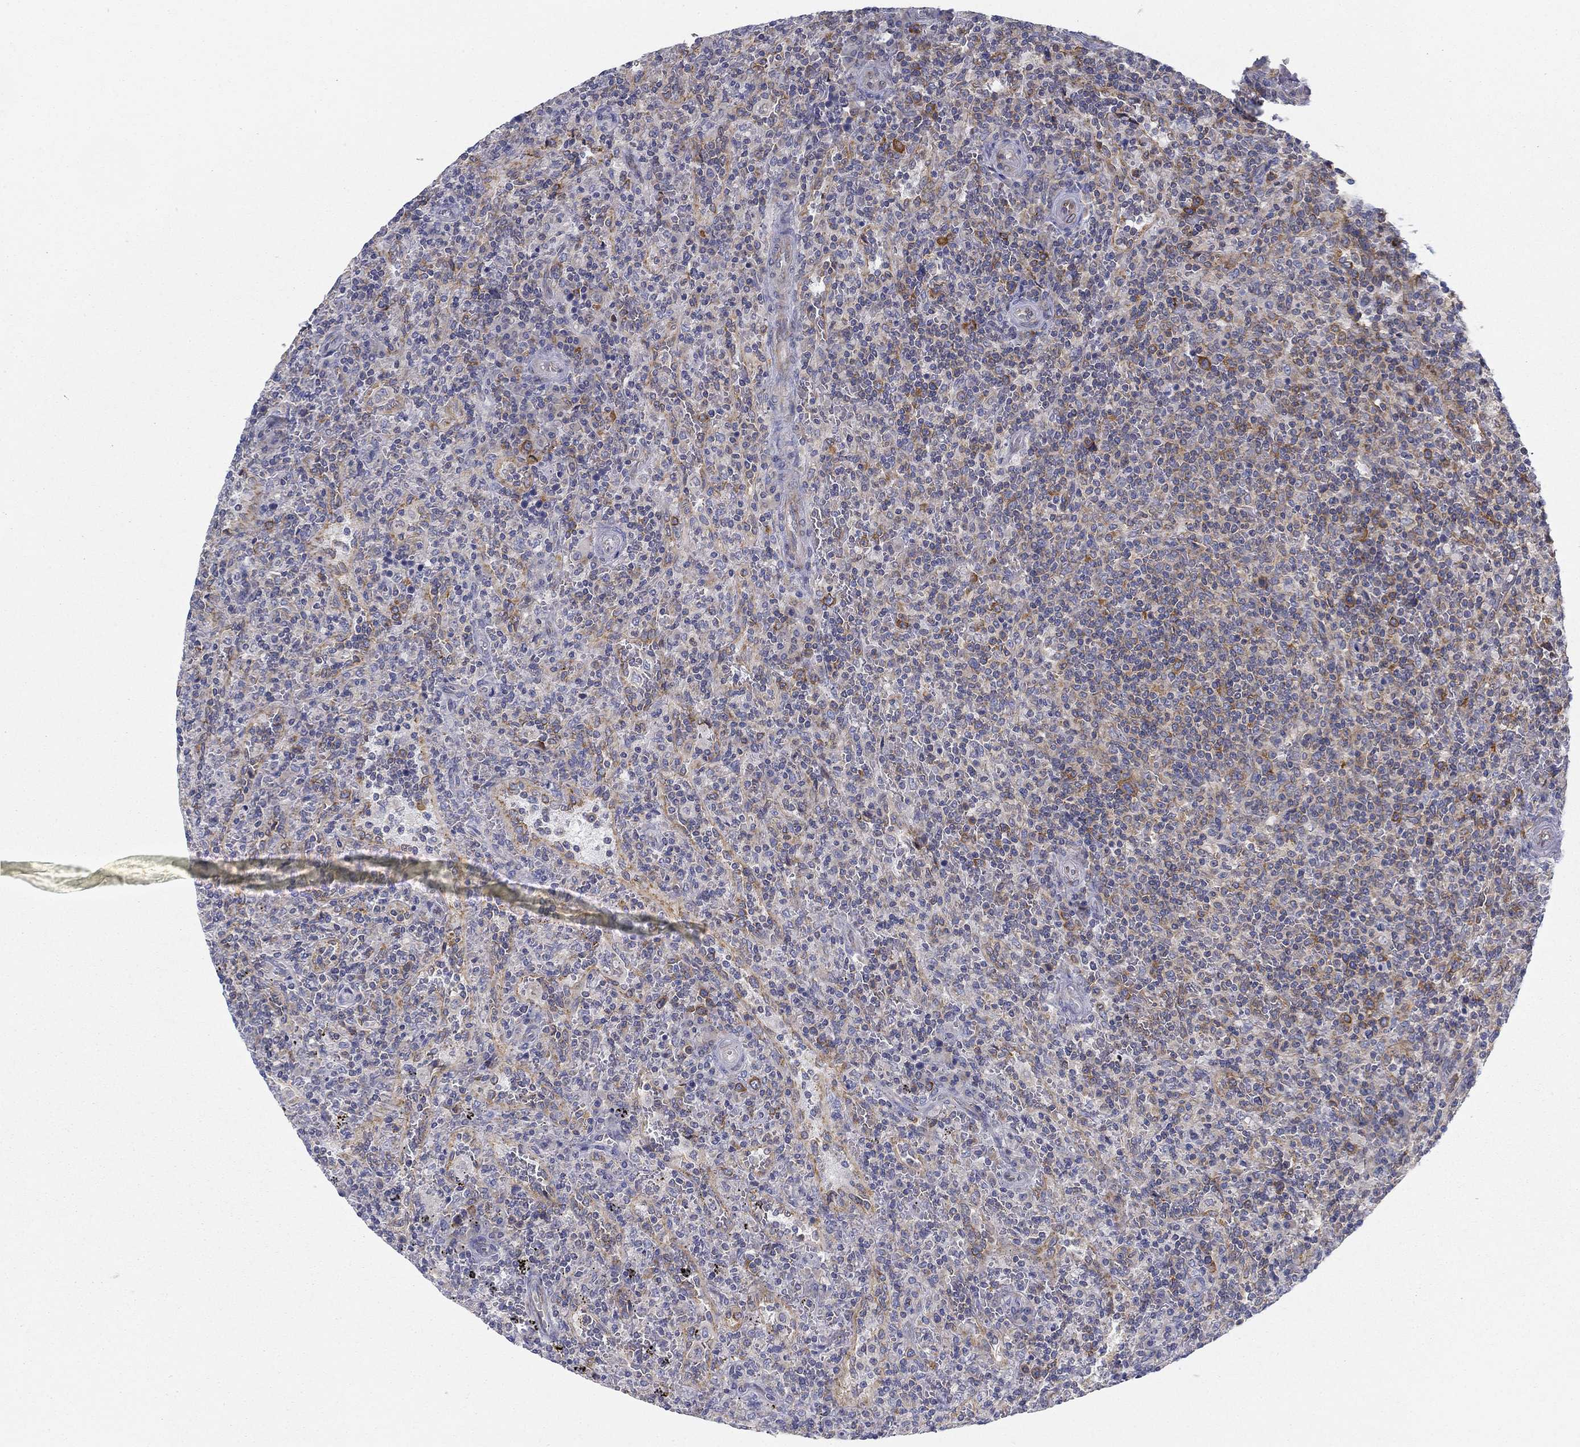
{"staining": {"intensity": "negative", "quantity": "none", "location": "none"}, "tissue": "lymphoma", "cell_type": "Tumor cells", "image_type": "cancer", "snomed": [{"axis": "morphology", "description": "Malignant lymphoma, non-Hodgkin's type, Low grade"}, {"axis": "topography", "description": "Spleen"}], "caption": "An image of lymphoma stained for a protein exhibits no brown staining in tumor cells.", "gene": "FXR1", "patient": {"sex": "male", "age": 62}}